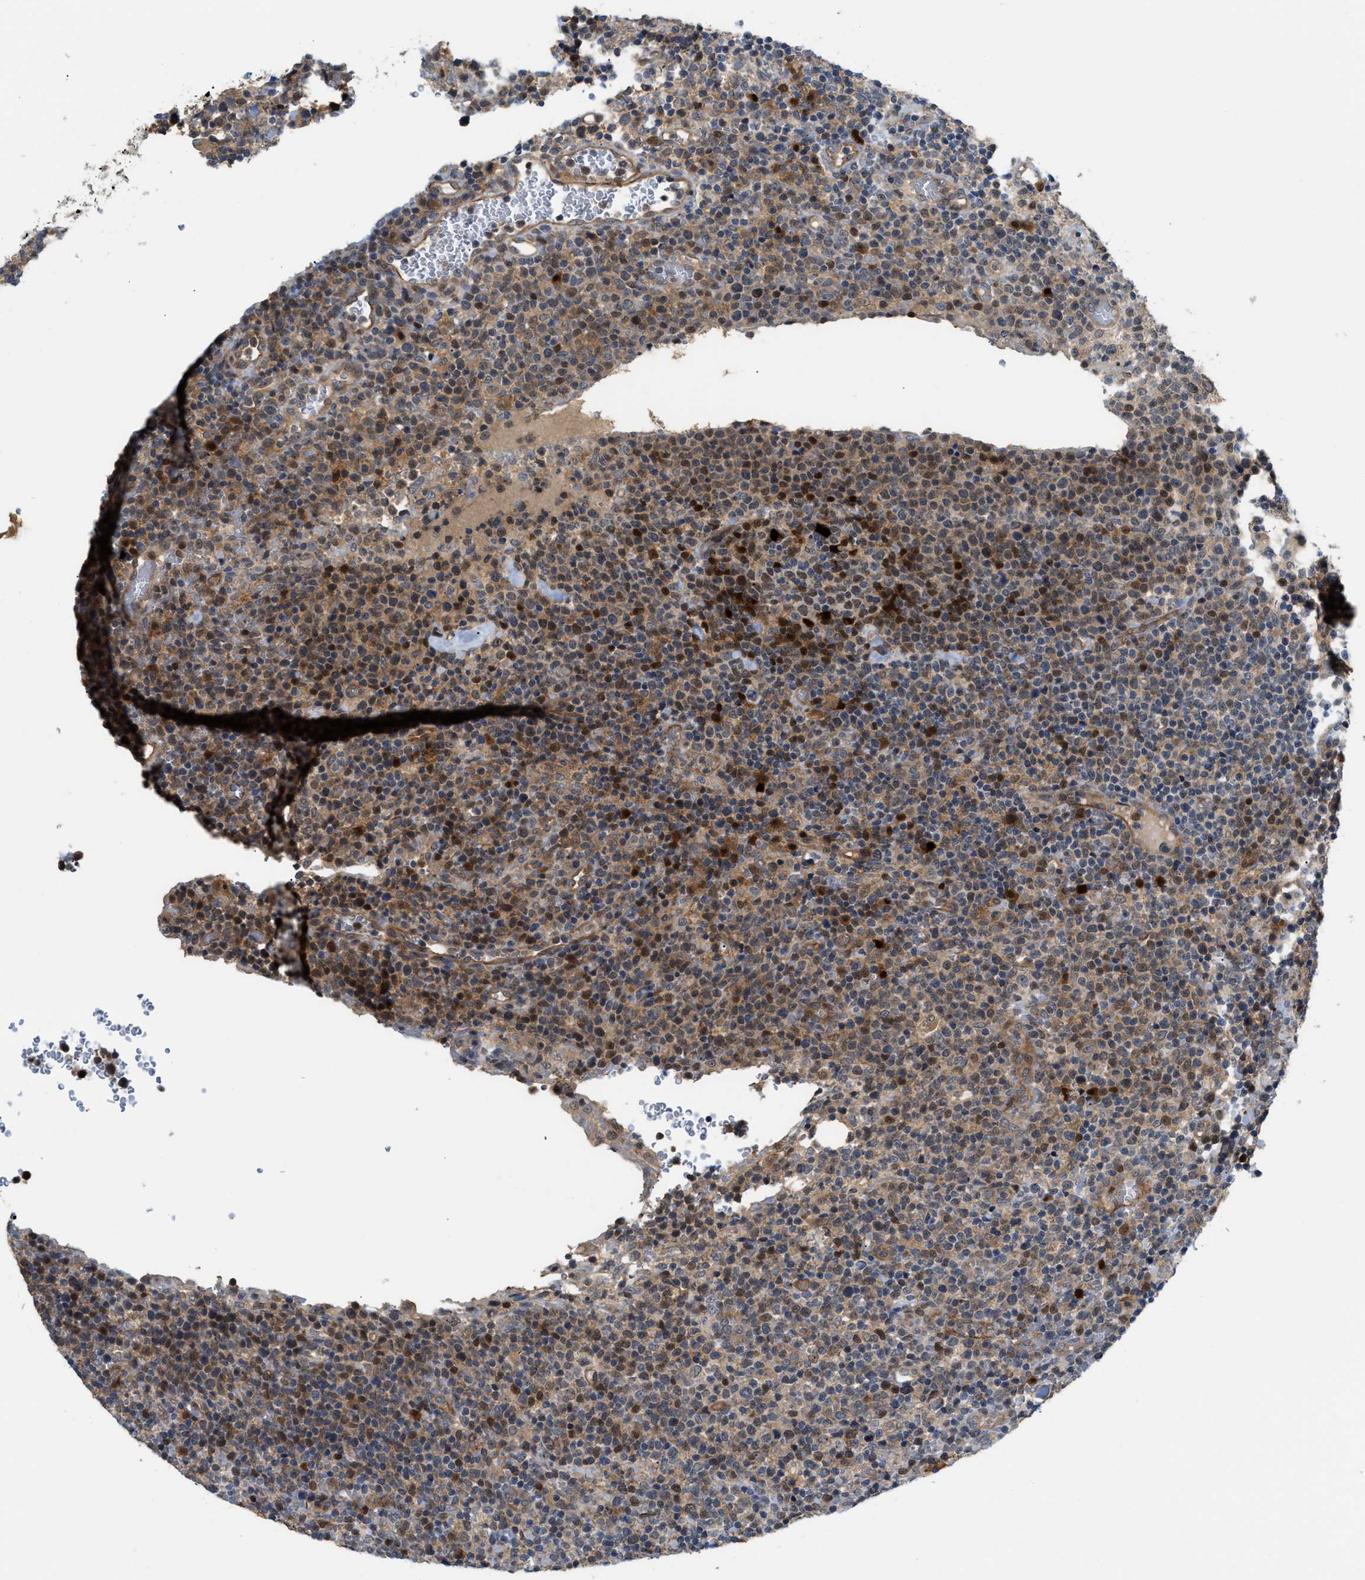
{"staining": {"intensity": "moderate", "quantity": "<25%", "location": "cytoplasmic/membranous,nuclear"}, "tissue": "lymphoma", "cell_type": "Tumor cells", "image_type": "cancer", "snomed": [{"axis": "morphology", "description": "Malignant lymphoma, non-Hodgkin's type, High grade"}, {"axis": "topography", "description": "Lymph node"}], "caption": "This histopathology image demonstrates malignant lymphoma, non-Hodgkin's type (high-grade) stained with IHC to label a protein in brown. The cytoplasmic/membranous and nuclear of tumor cells show moderate positivity for the protein. Nuclei are counter-stained blue.", "gene": "TRAK2", "patient": {"sex": "male", "age": 61}}